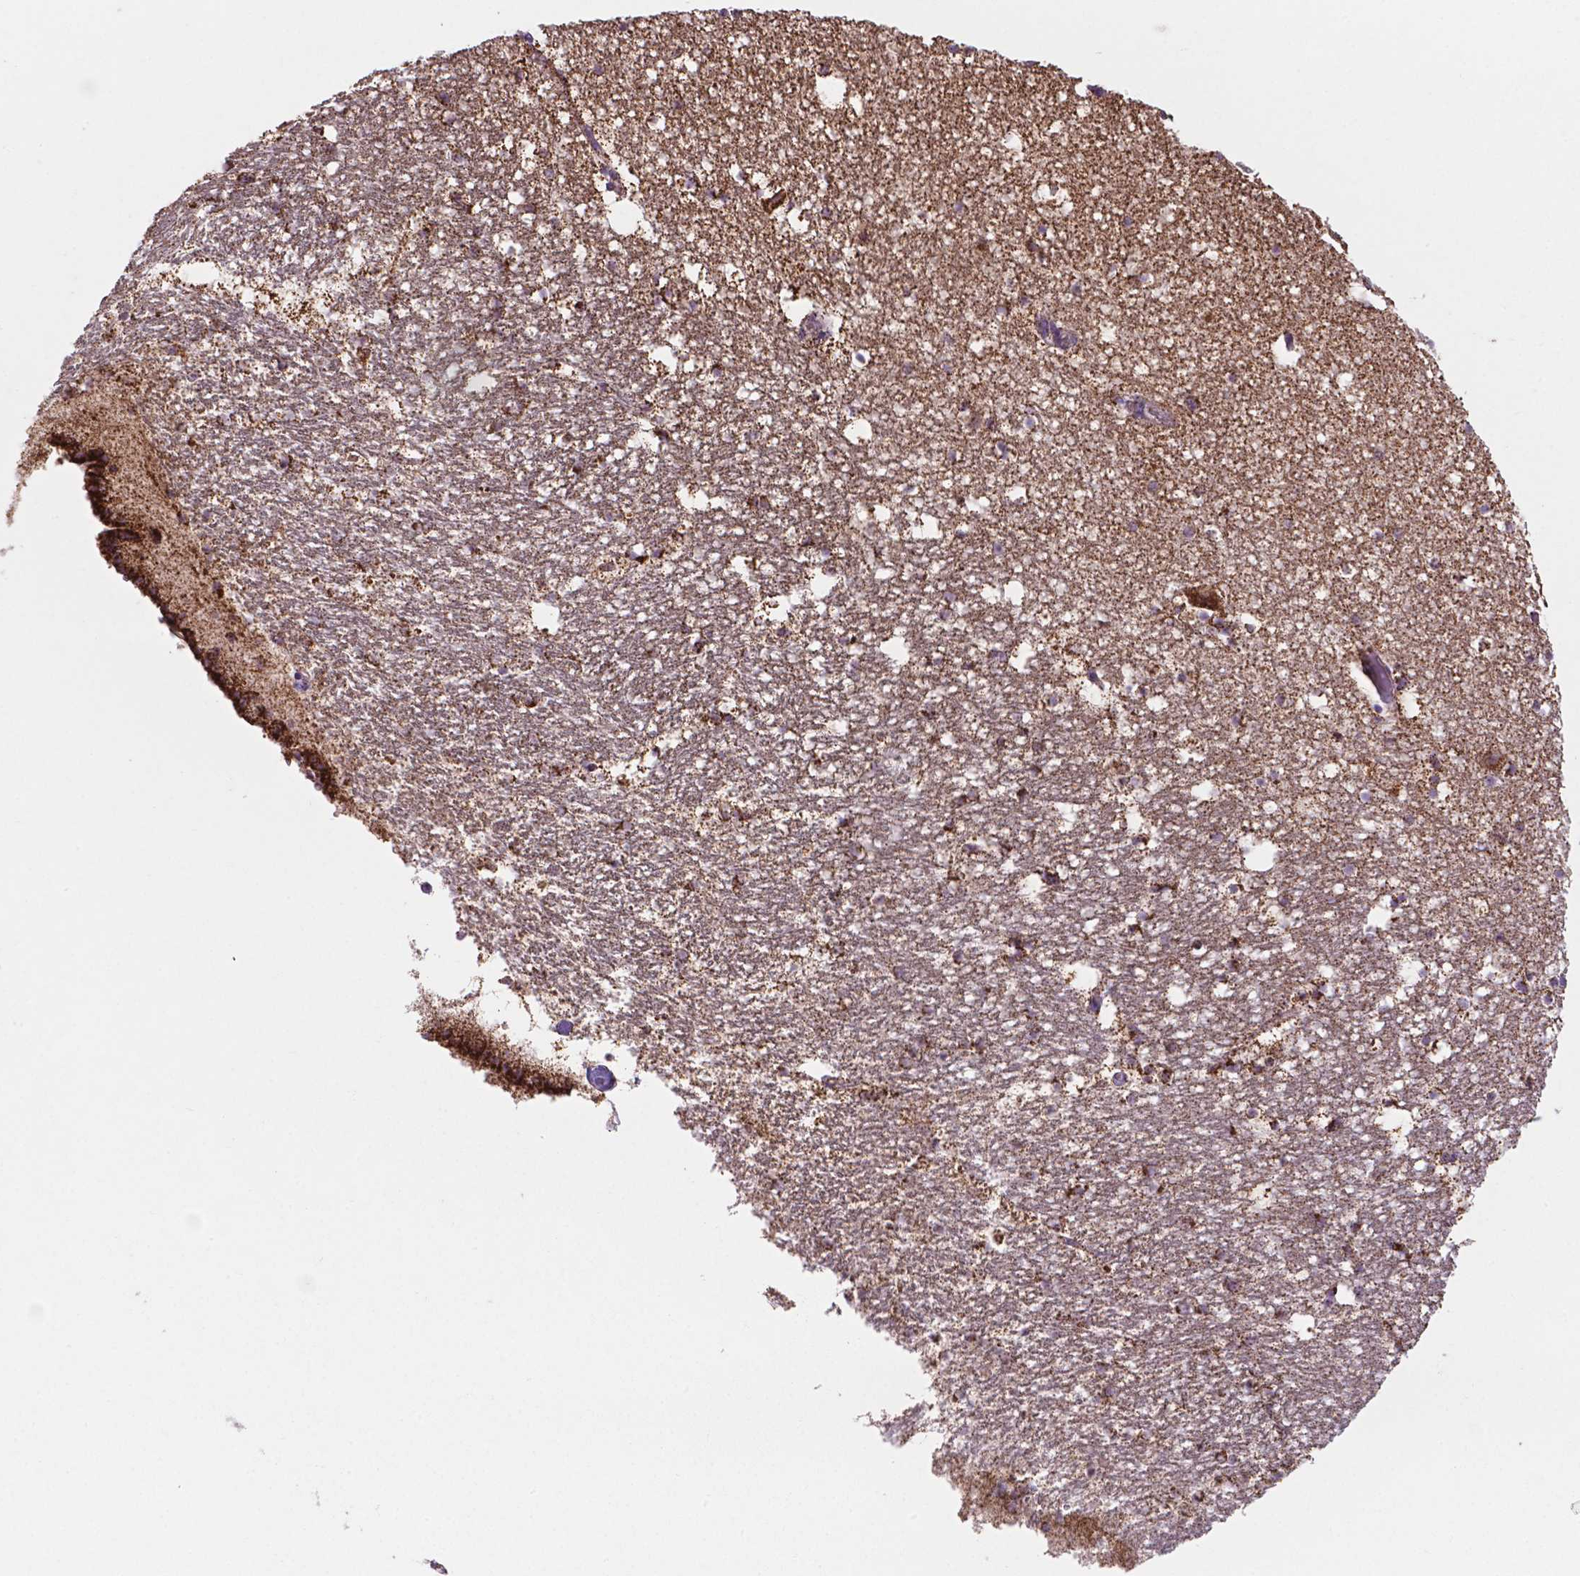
{"staining": {"intensity": "moderate", "quantity": ">75%", "location": "cytoplasmic/membranous"}, "tissue": "hippocampus", "cell_type": "Glial cells", "image_type": "normal", "snomed": [{"axis": "morphology", "description": "Normal tissue, NOS"}, {"axis": "topography", "description": "Hippocampus"}], "caption": "Protein positivity by immunohistochemistry (IHC) exhibits moderate cytoplasmic/membranous positivity in about >75% of glial cells in normal hippocampus. (Stains: DAB in brown, nuclei in blue, Microscopy: brightfield microscopy at high magnification).", "gene": "HSPD1", "patient": {"sex": "male", "age": 26}}